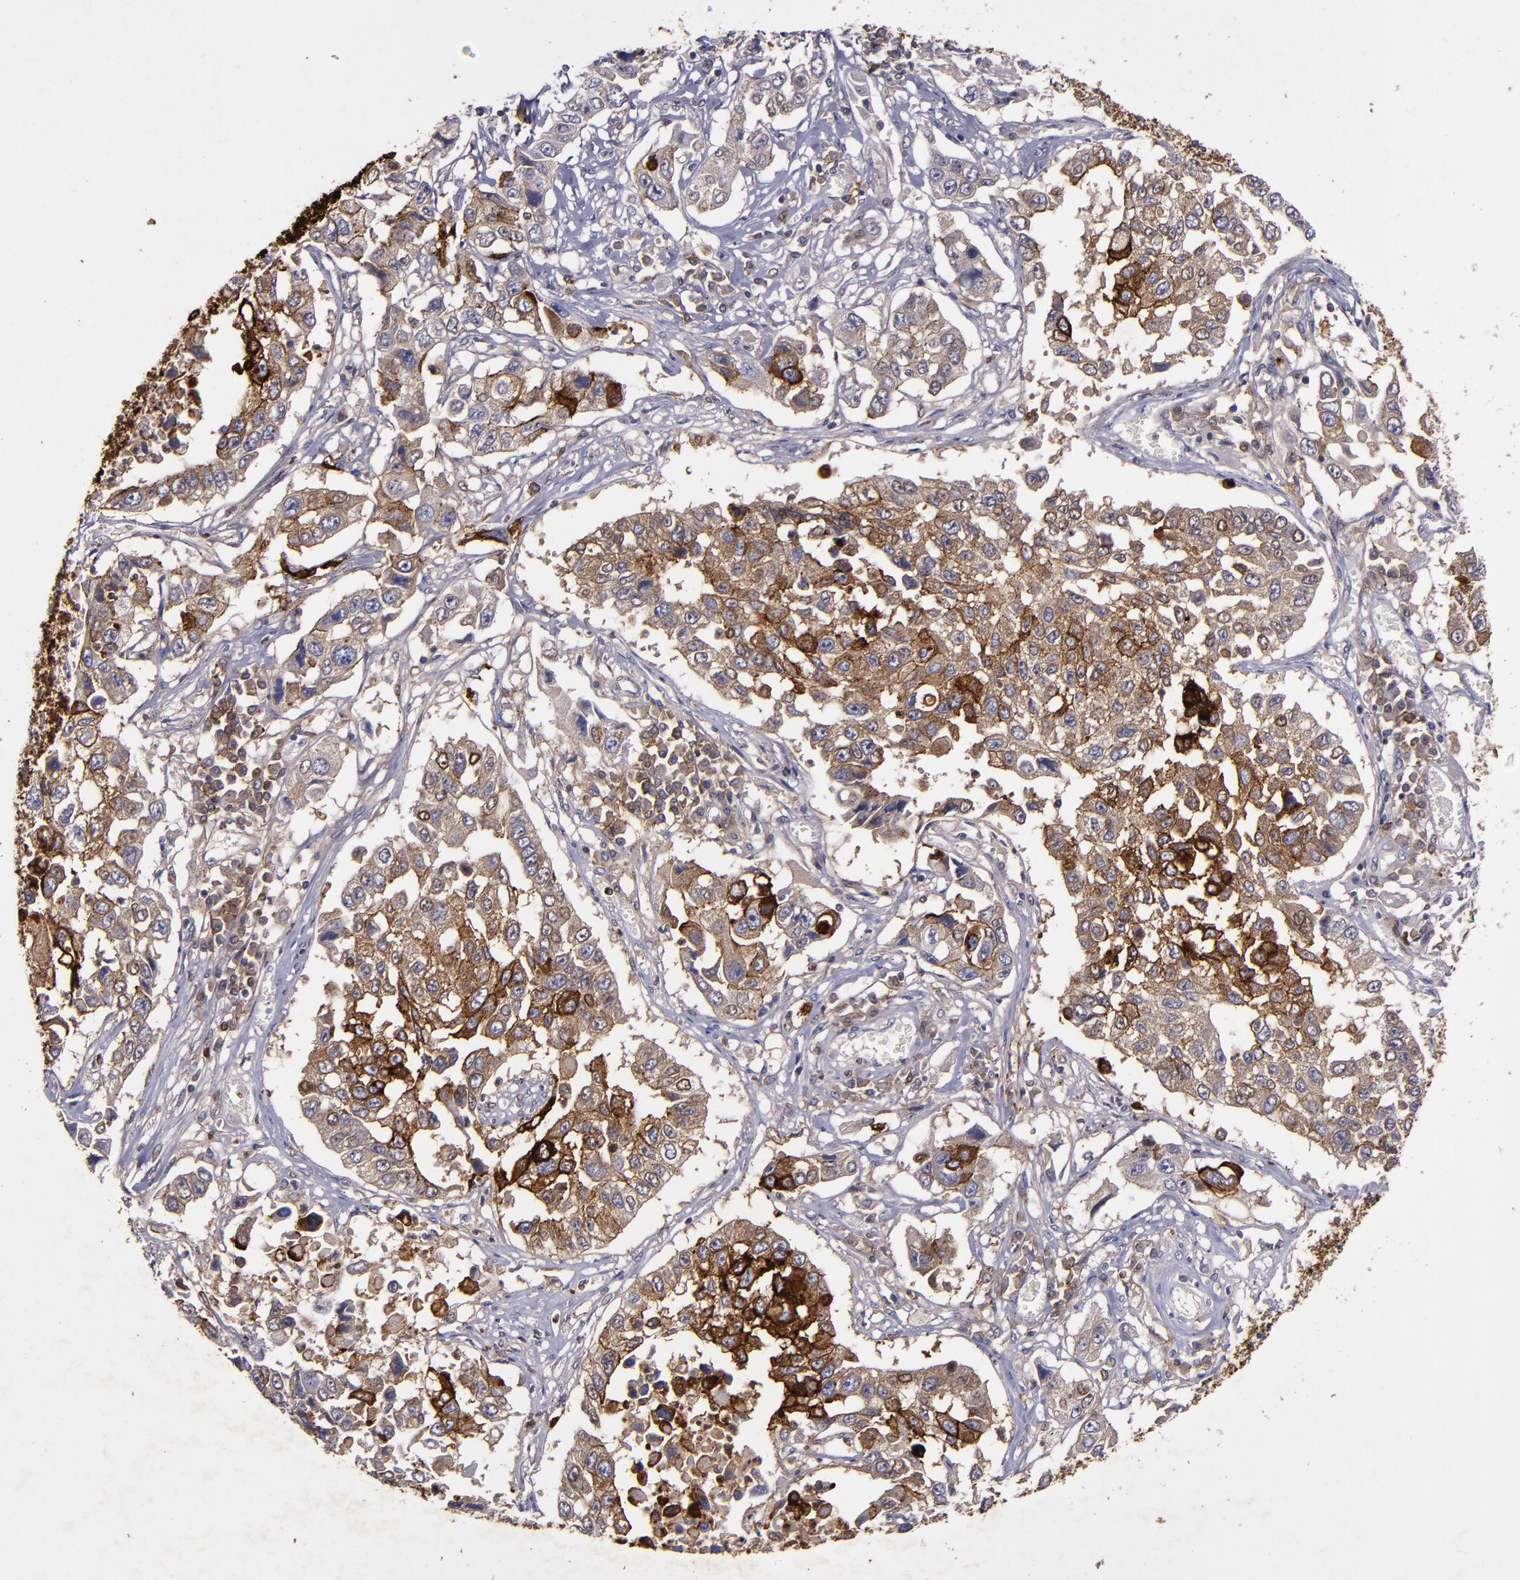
{"staining": {"intensity": "moderate", "quantity": ">75%", "location": "cytoplasmic/membranous"}, "tissue": "lung cancer", "cell_type": "Tumor cells", "image_type": "cancer", "snomed": [{"axis": "morphology", "description": "Squamous cell carcinoma, NOS"}, {"axis": "topography", "description": "Lung"}], "caption": "Tumor cells reveal medium levels of moderate cytoplasmic/membranous staining in approximately >75% of cells in squamous cell carcinoma (lung). (DAB IHC, brown staining for protein, blue staining for nuclei).", "gene": "MFGE8", "patient": {"sex": "male", "age": 71}}